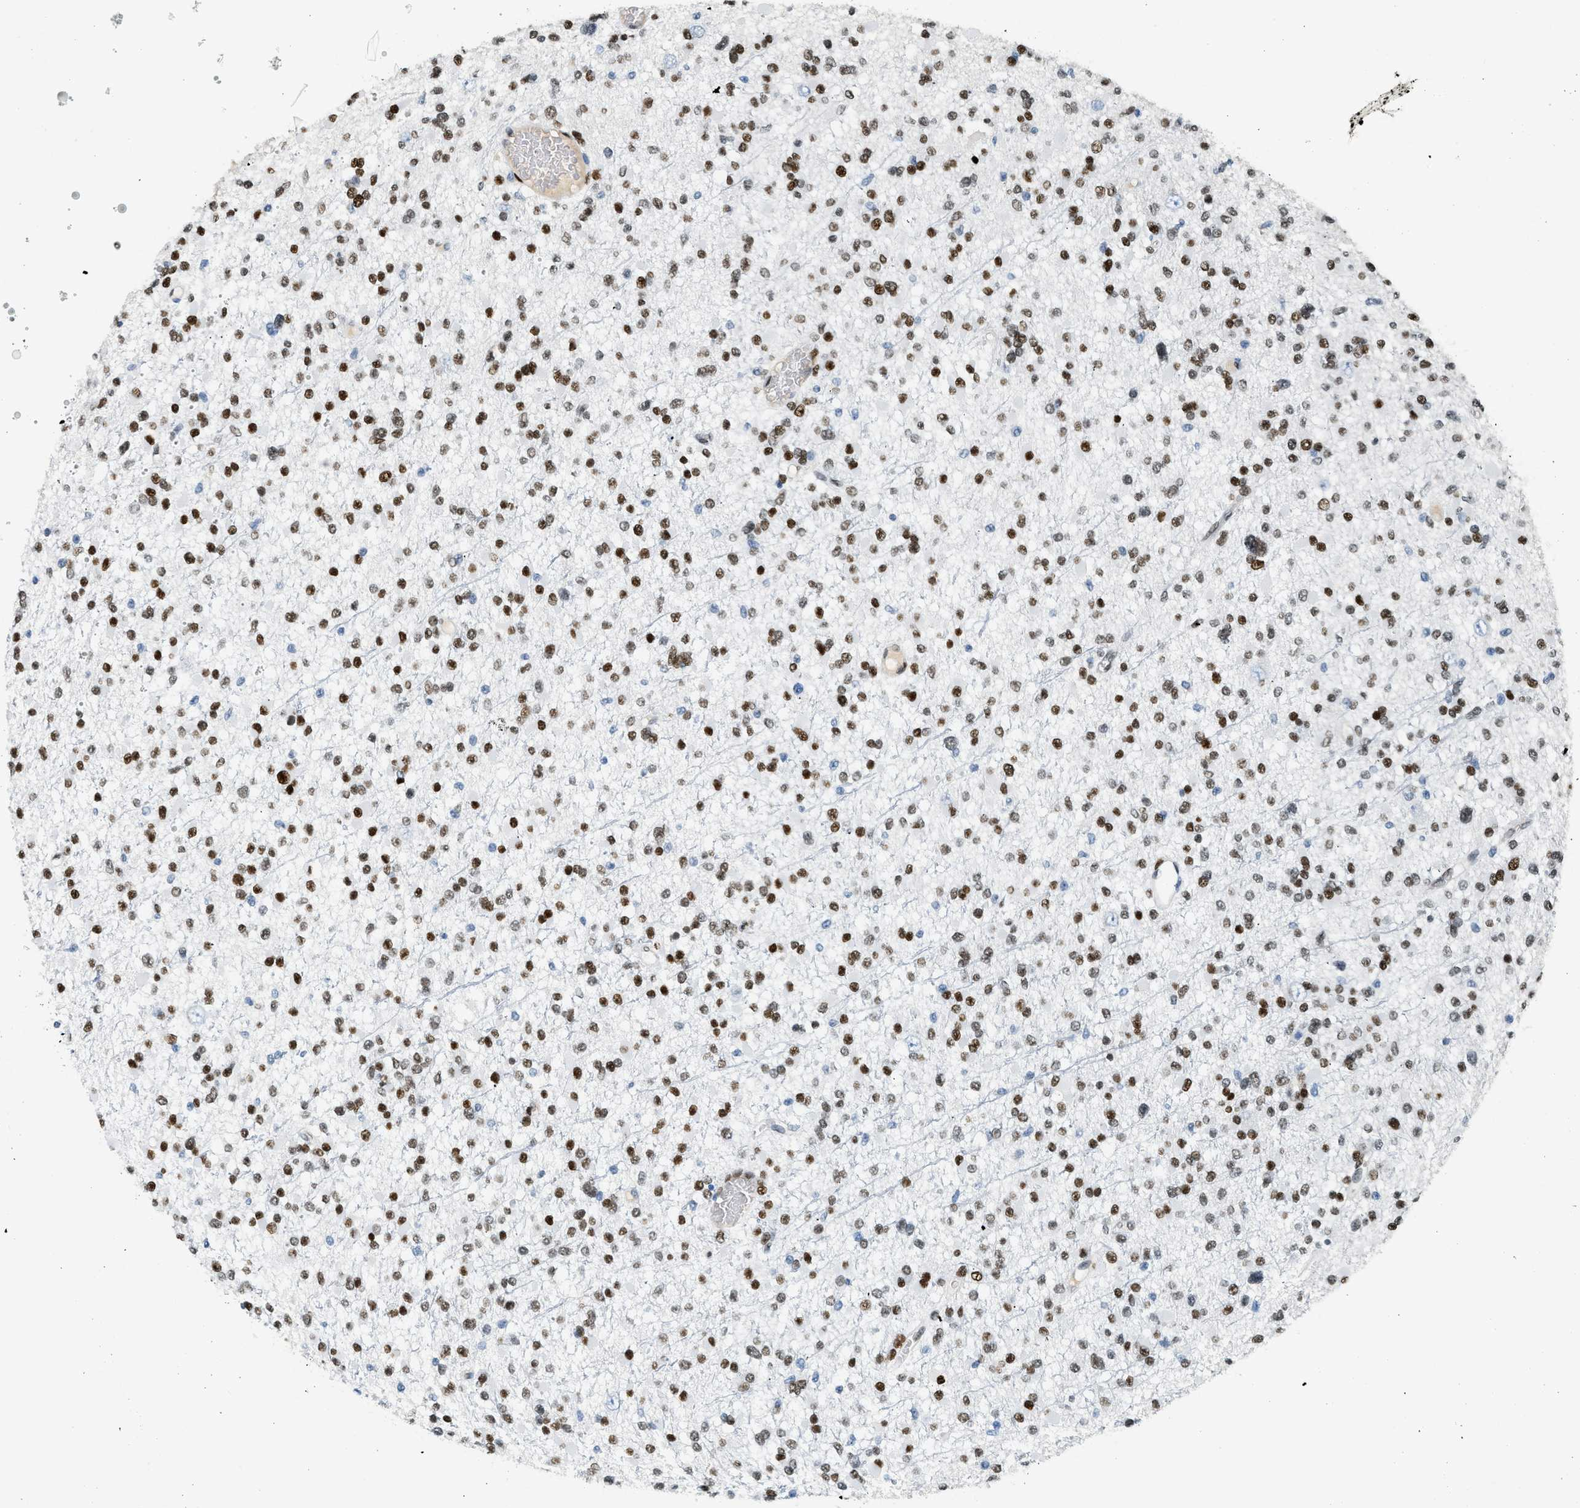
{"staining": {"intensity": "strong", "quantity": ">75%", "location": "nuclear"}, "tissue": "glioma", "cell_type": "Tumor cells", "image_type": "cancer", "snomed": [{"axis": "morphology", "description": "Glioma, malignant, Low grade"}, {"axis": "topography", "description": "Brain"}], "caption": "Human low-grade glioma (malignant) stained with a brown dye demonstrates strong nuclear positive expression in about >75% of tumor cells.", "gene": "ZBTB20", "patient": {"sex": "female", "age": 22}}